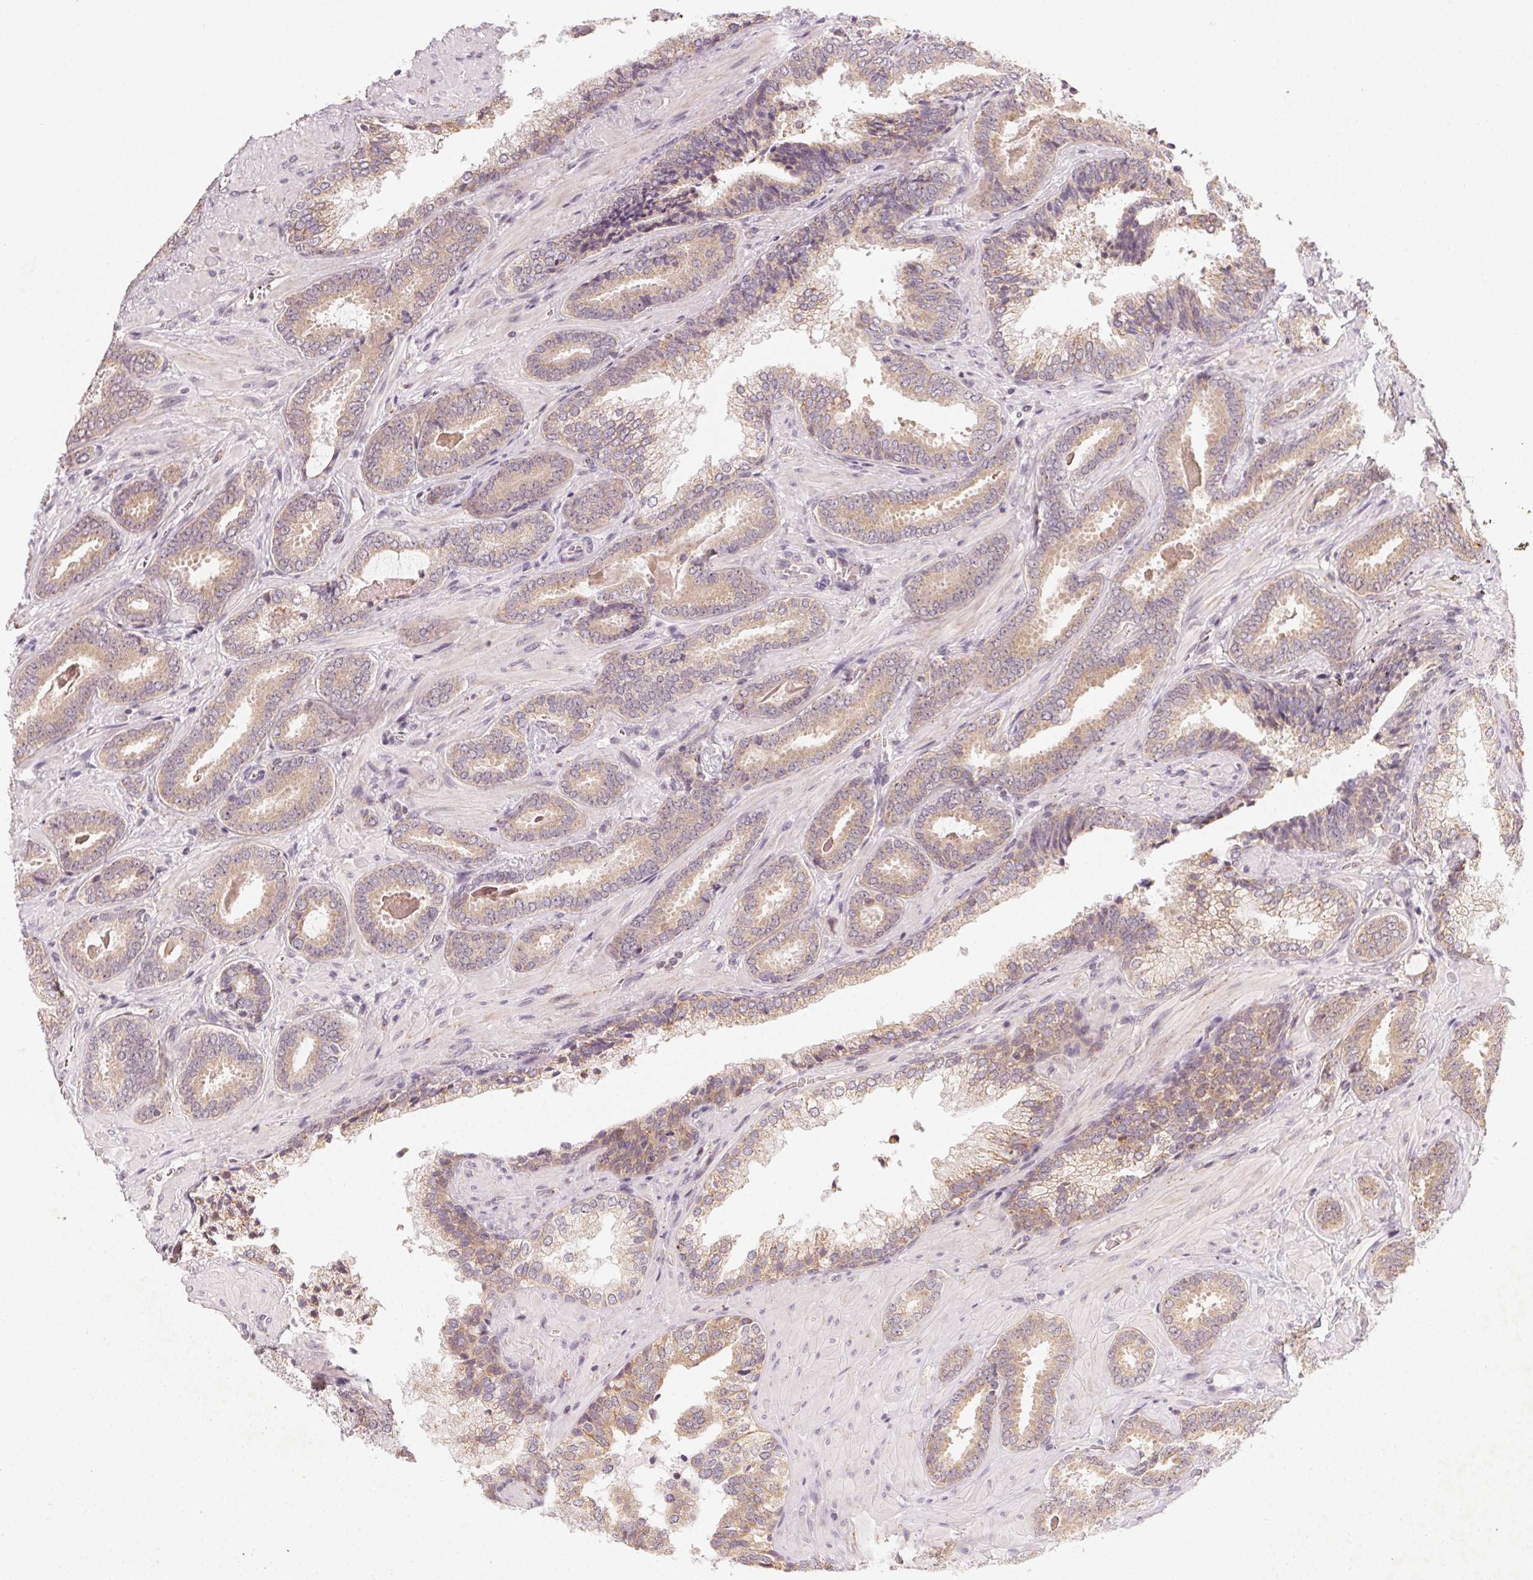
{"staining": {"intensity": "weak", "quantity": ">75%", "location": "cytoplasmic/membranous"}, "tissue": "prostate cancer", "cell_type": "Tumor cells", "image_type": "cancer", "snomed": [{"axis": "morphology", "description": "Adenocarcinoma, Low grade"}, {"axis": "topography", "description": "Prostate"}], "caption": "Brown immunohistochemical staining in prostate cancer exhibits weak cytoplasmic/membranous staining in approximately >75% of tumor cells.", "gene": "NCOA4", "patient": {"sex": "male", "age": 61}}